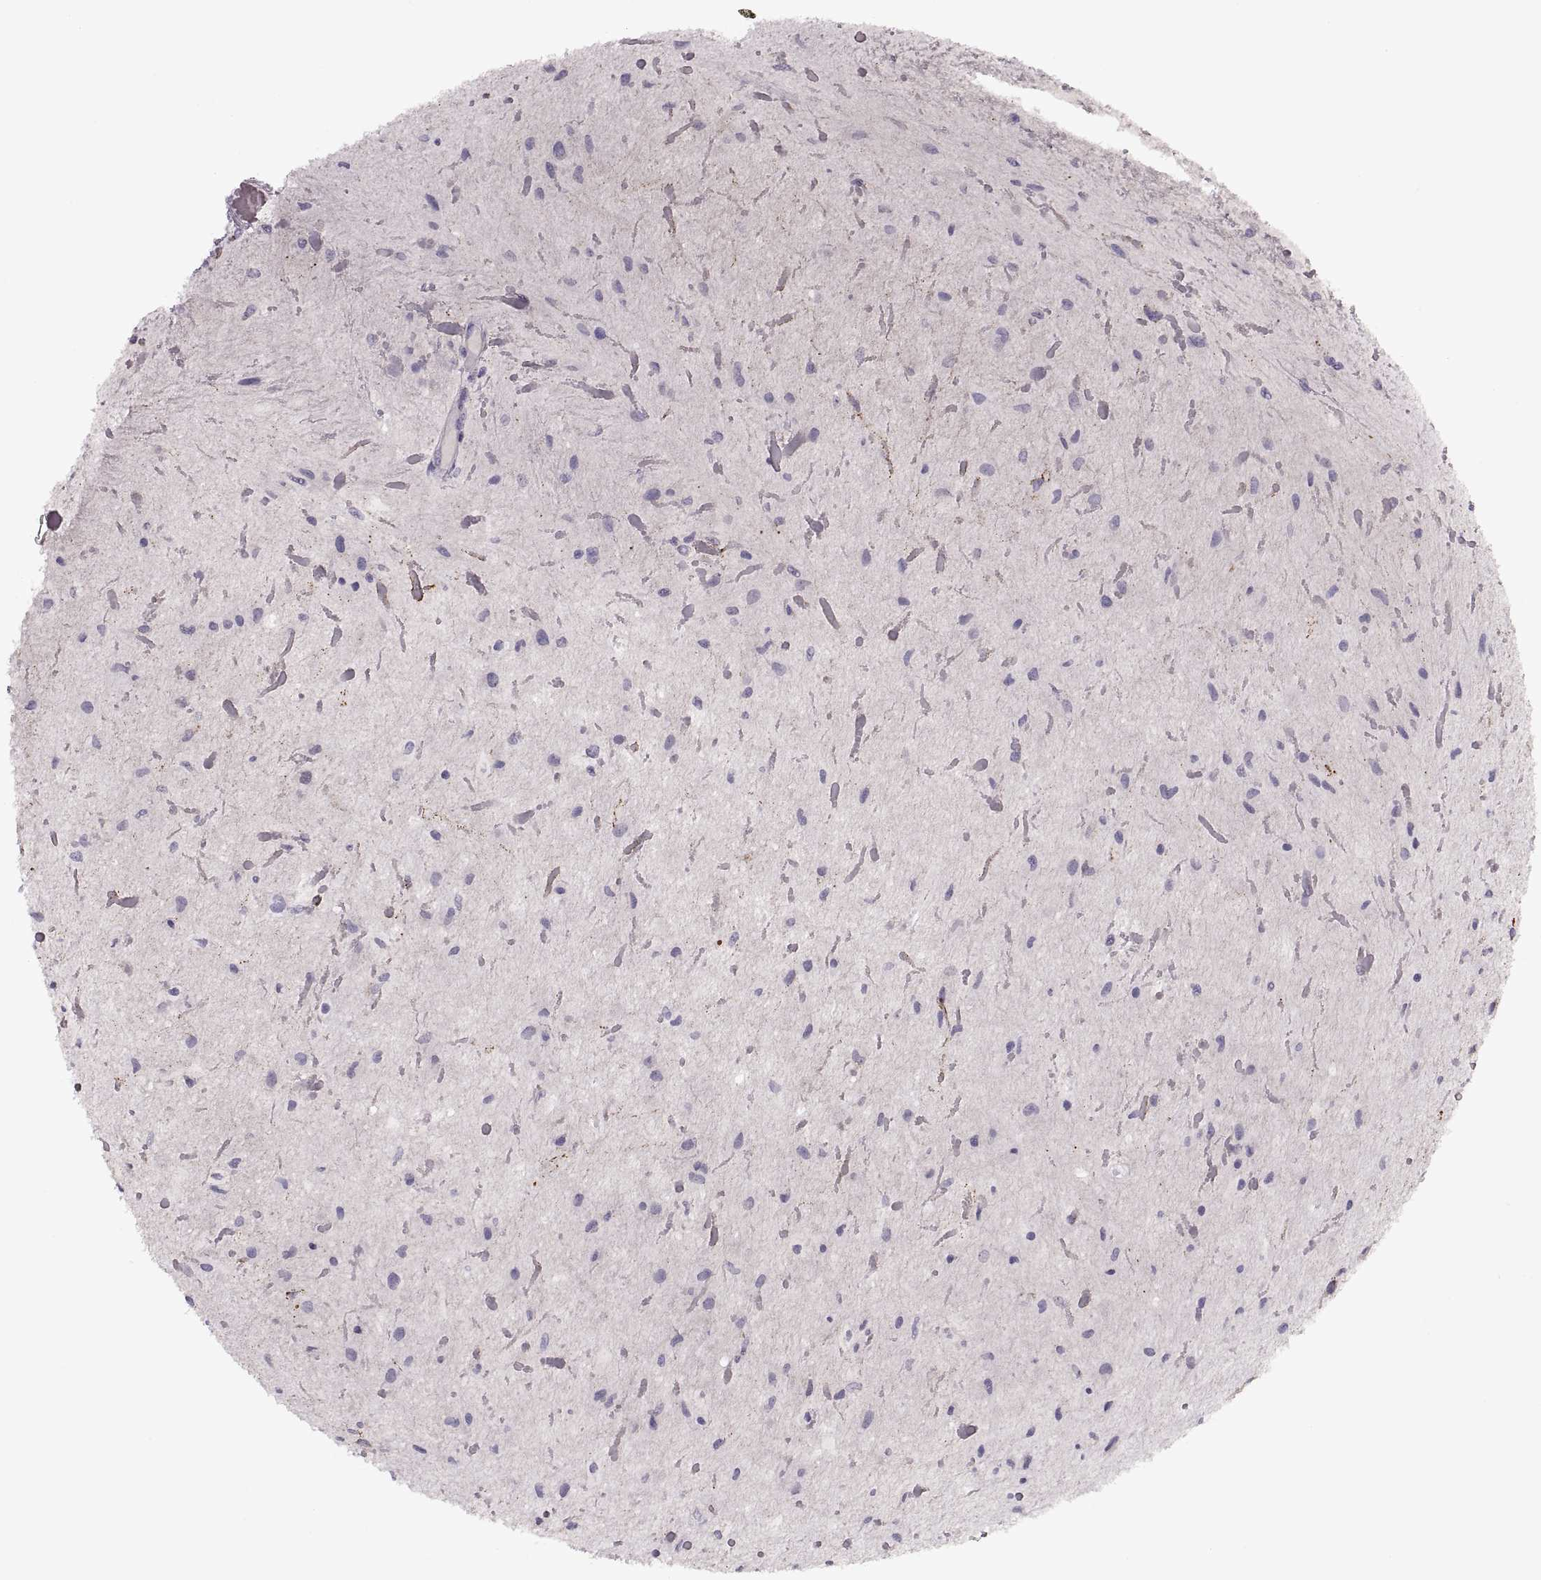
{"staining": {"intensity": "negative", "quantity": "none", "location": "none"}, "tissue": "glioma", "cell_type": "Tumor cells", "image_type": "cancer", "snomed": [{"axis": "morphology", "description": "Glioma, malignant, Low grade"}, {"axis": "topography", "description": "Cerebellum"}], "caption": "Tumor cells show no significant expression in malignant glioma (low-grade).", "gene": "PIERCE1", "patient": {"sex": "female", "age": 14}}